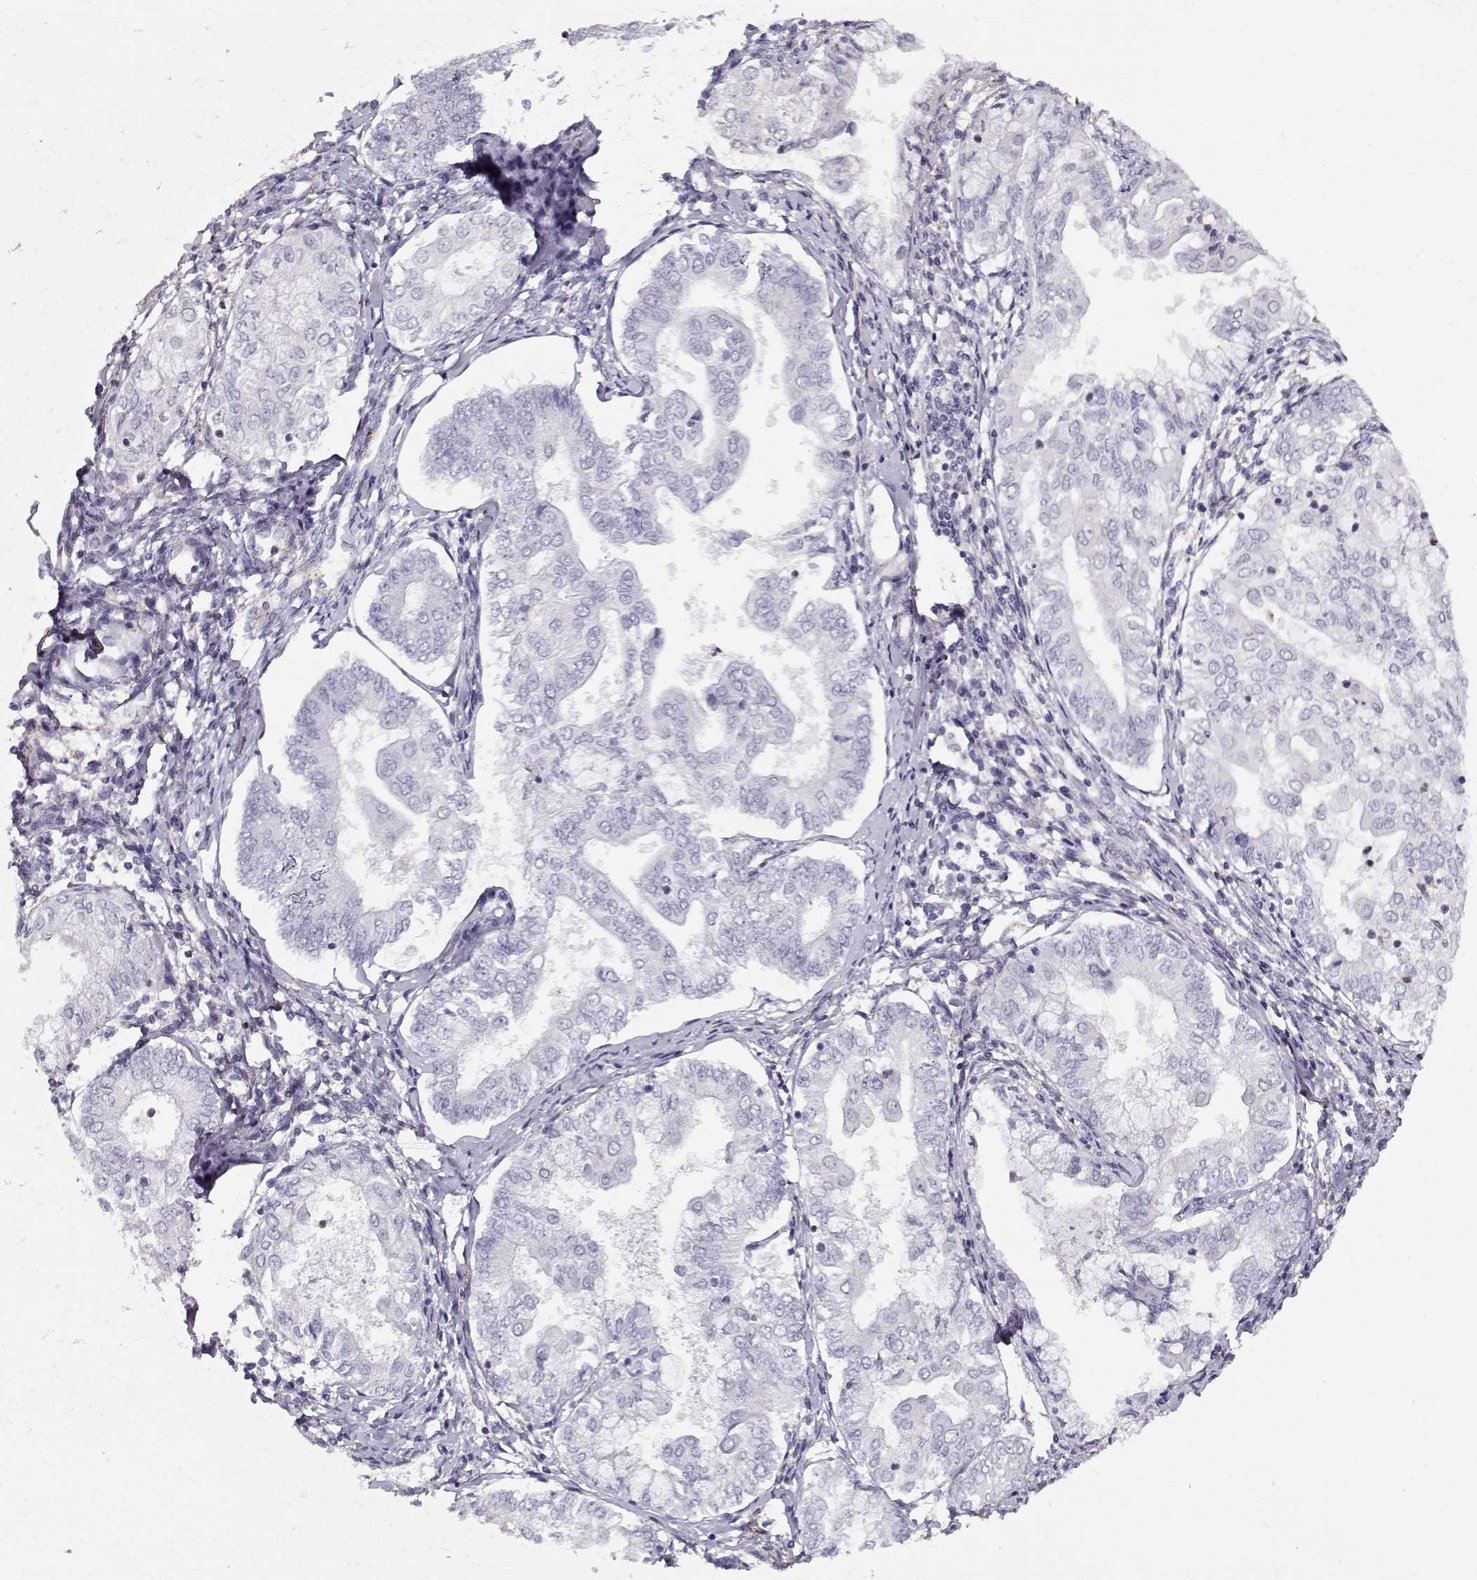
{"staining": {"intensity": "negative", "quantity": "none", "location": "none"}, "tissue": "endometrial cancer", "cell_type": "Tumor cells", "image_type": "cancer", "snomed": [{"axis": "morphology", "description": "Adenocarcinoma, NOS"}, {"axis": "topography", "description": "Endometrium"}], "caption": "Histopathology image shows no significant protein positivity in tumor cells of endometrial cancer.", "gene": "MYO1A", "patient": {"sex": "female", "age": 68}}